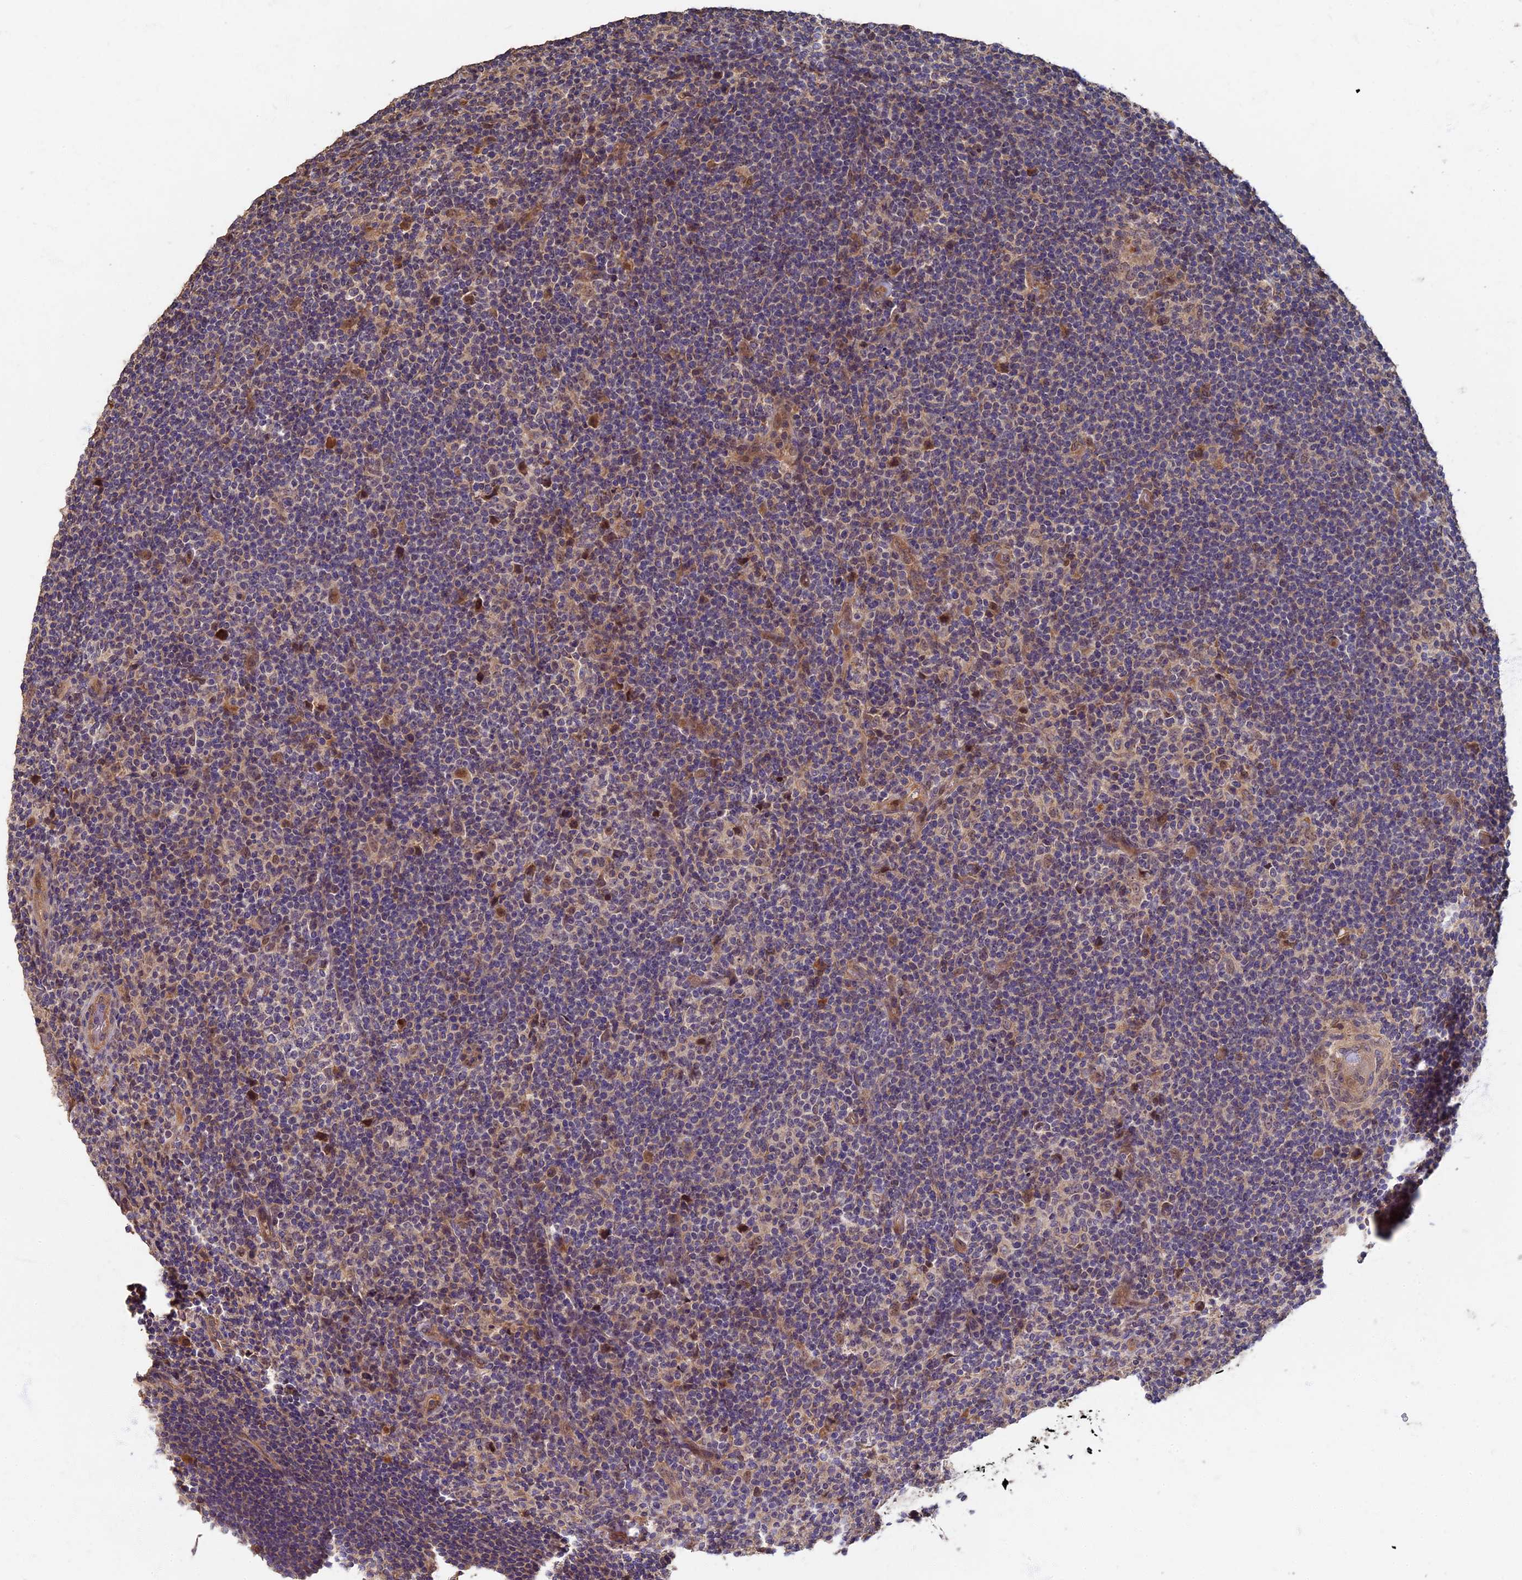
{"staining": {"intensity": "weak", "quantity": ">75%", "location": "cytoplasmic/membranous,nuclear"}, "tissue": "lymphoma", "cell_type": "Tumor cells", "image_type": "cancer", "snomed": [{"axis": "morphology", "description": "Hodgkin's disease, NOS"}, {"axis": "topography", "description": "Lymph node"}], "caption": "The photomicrograph shows immunohistochemical staining of lymphoma. There is weak cytoplasmic/membranous and nuclear staining is identified in about >75% of tumor cells.", "gene": "RSPH3", "patient": {"sex": "female", "age": 57}}